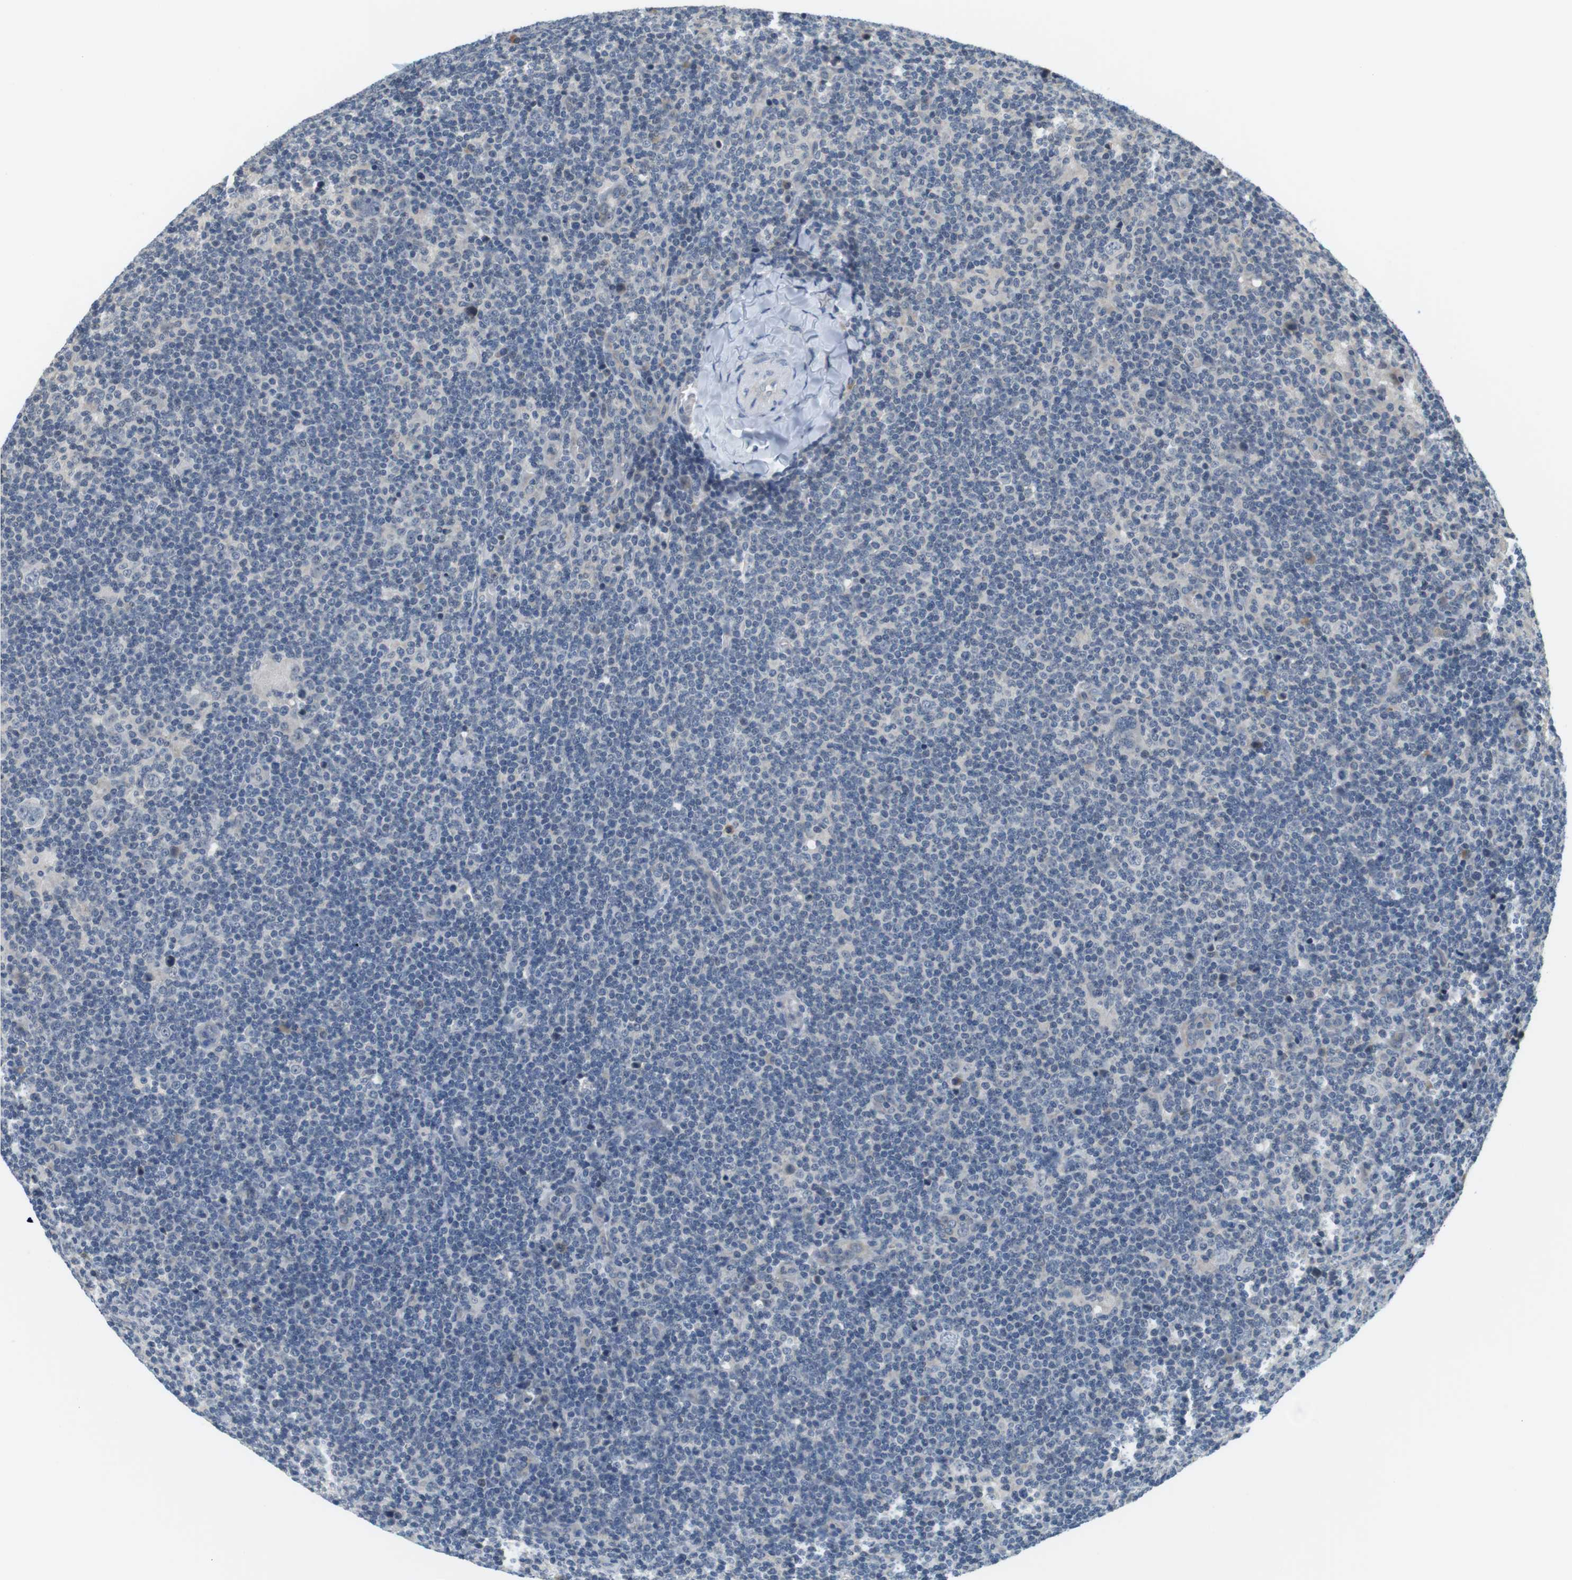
{"staining": {"intensity": "negative", "quantity": "none", "location": "none"}, "tissue": "lymphoma", "cell_type": "Tumor cells", "image_type": "cancer", "snomed": [{"axis": "morphology", "description": "Hodgkin's disease, NOS"}, {"axis": "topography", "description": "Lymph node"}], "caption": "This is an immunohistochemistry (IHC) photomicrograph of lymphoma. There is no staining in tumor cells.", "gene": "WNT7A", "patient": {"sex": "female", "age": 57}}